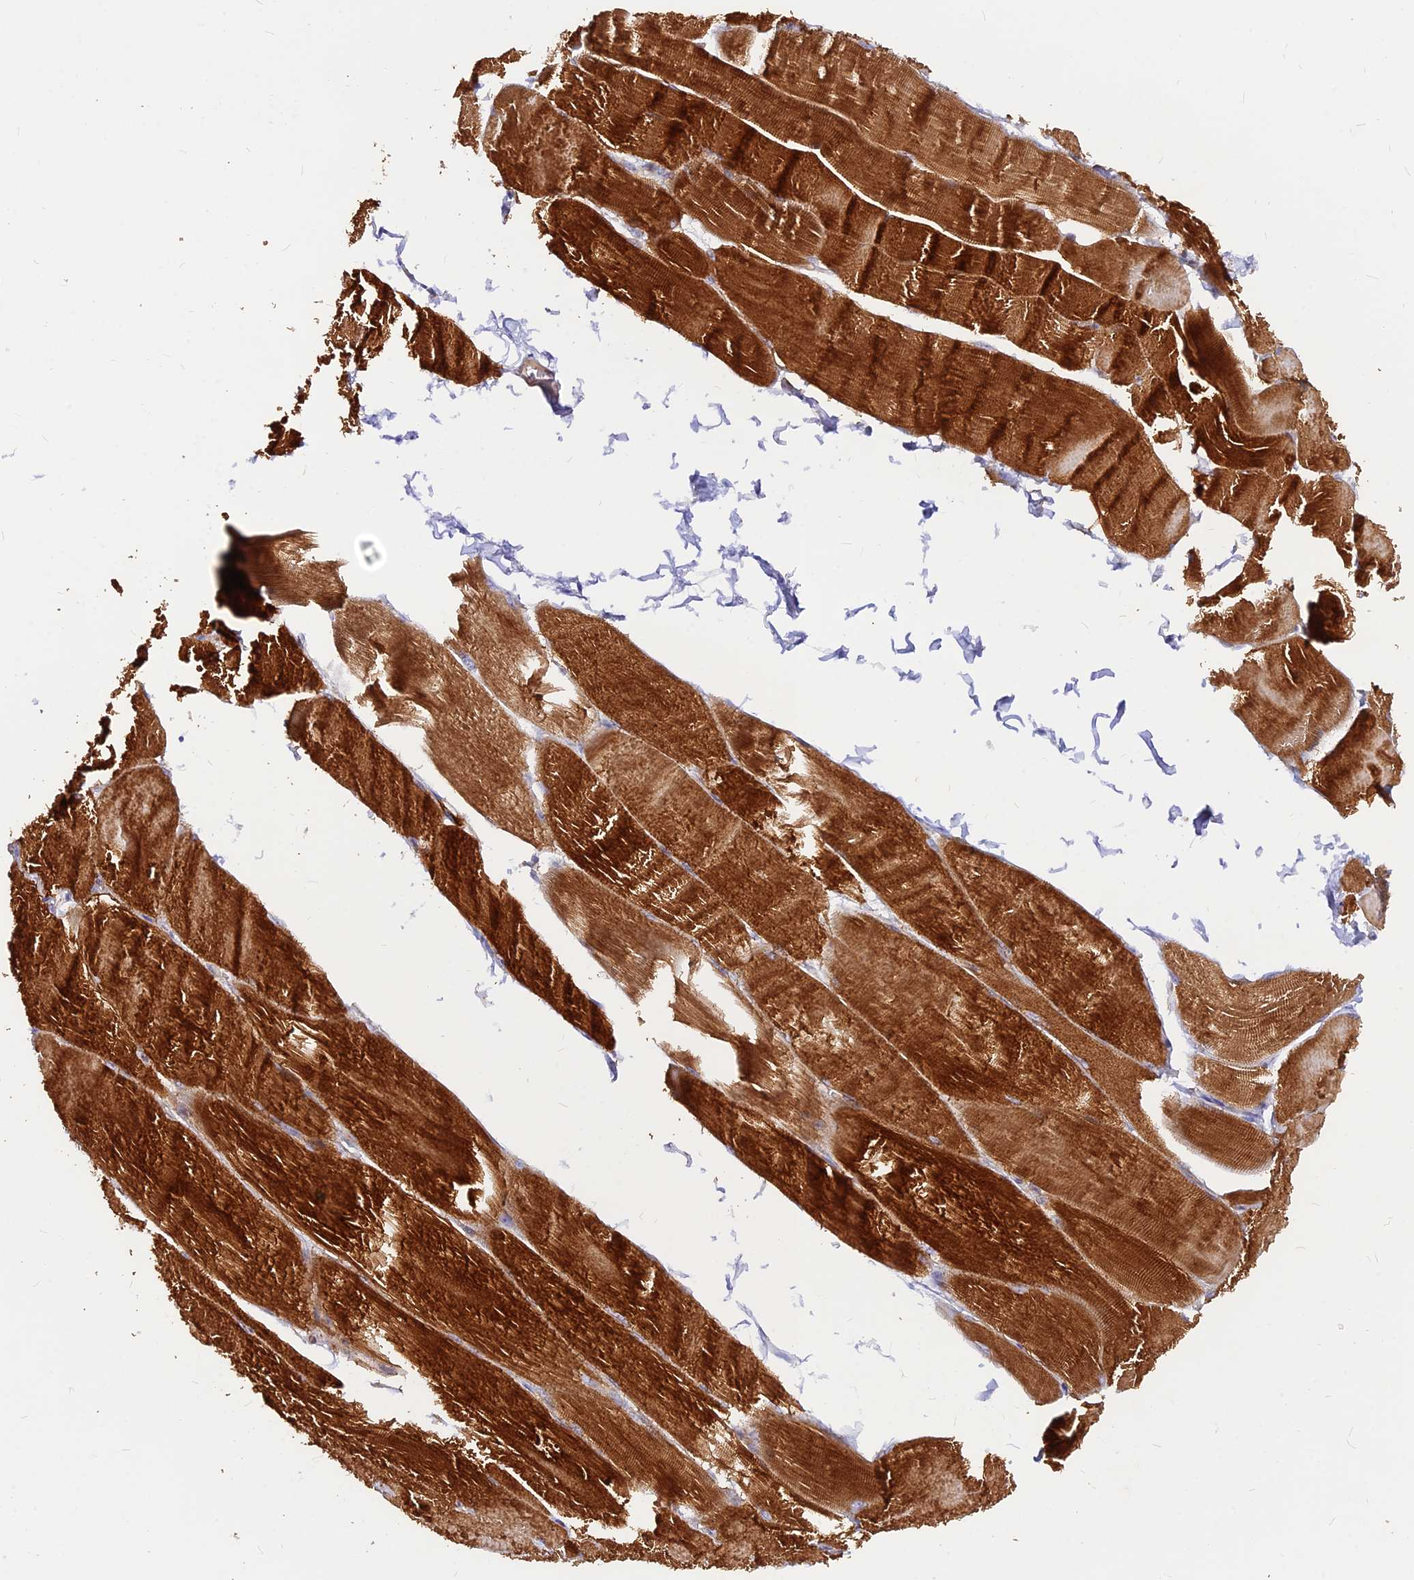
{"staining": {"intensity": "strong", "quantity": ">75%", "location": "cytoplasmic/membranous"}, "tissue": "skeletal muscle", "cell_type": "Myocytes", "image_type": "normal", "snomed": [{"axis": "morphology", "description": "Normal tissue, NOS"}, {"axis": "morphology", "description": "Basal cell carcinoma"}, {"axis": "topography", "description": "Skeletal muscle"}], "caption": "Skeletal muscle stained with DAB IHC demonstrates high levels of strong cytoplasmic/membranous staining in about >75% of myocytes.", "gene": "DENND2D", "patient": {"sex": "female", "age": 64}}